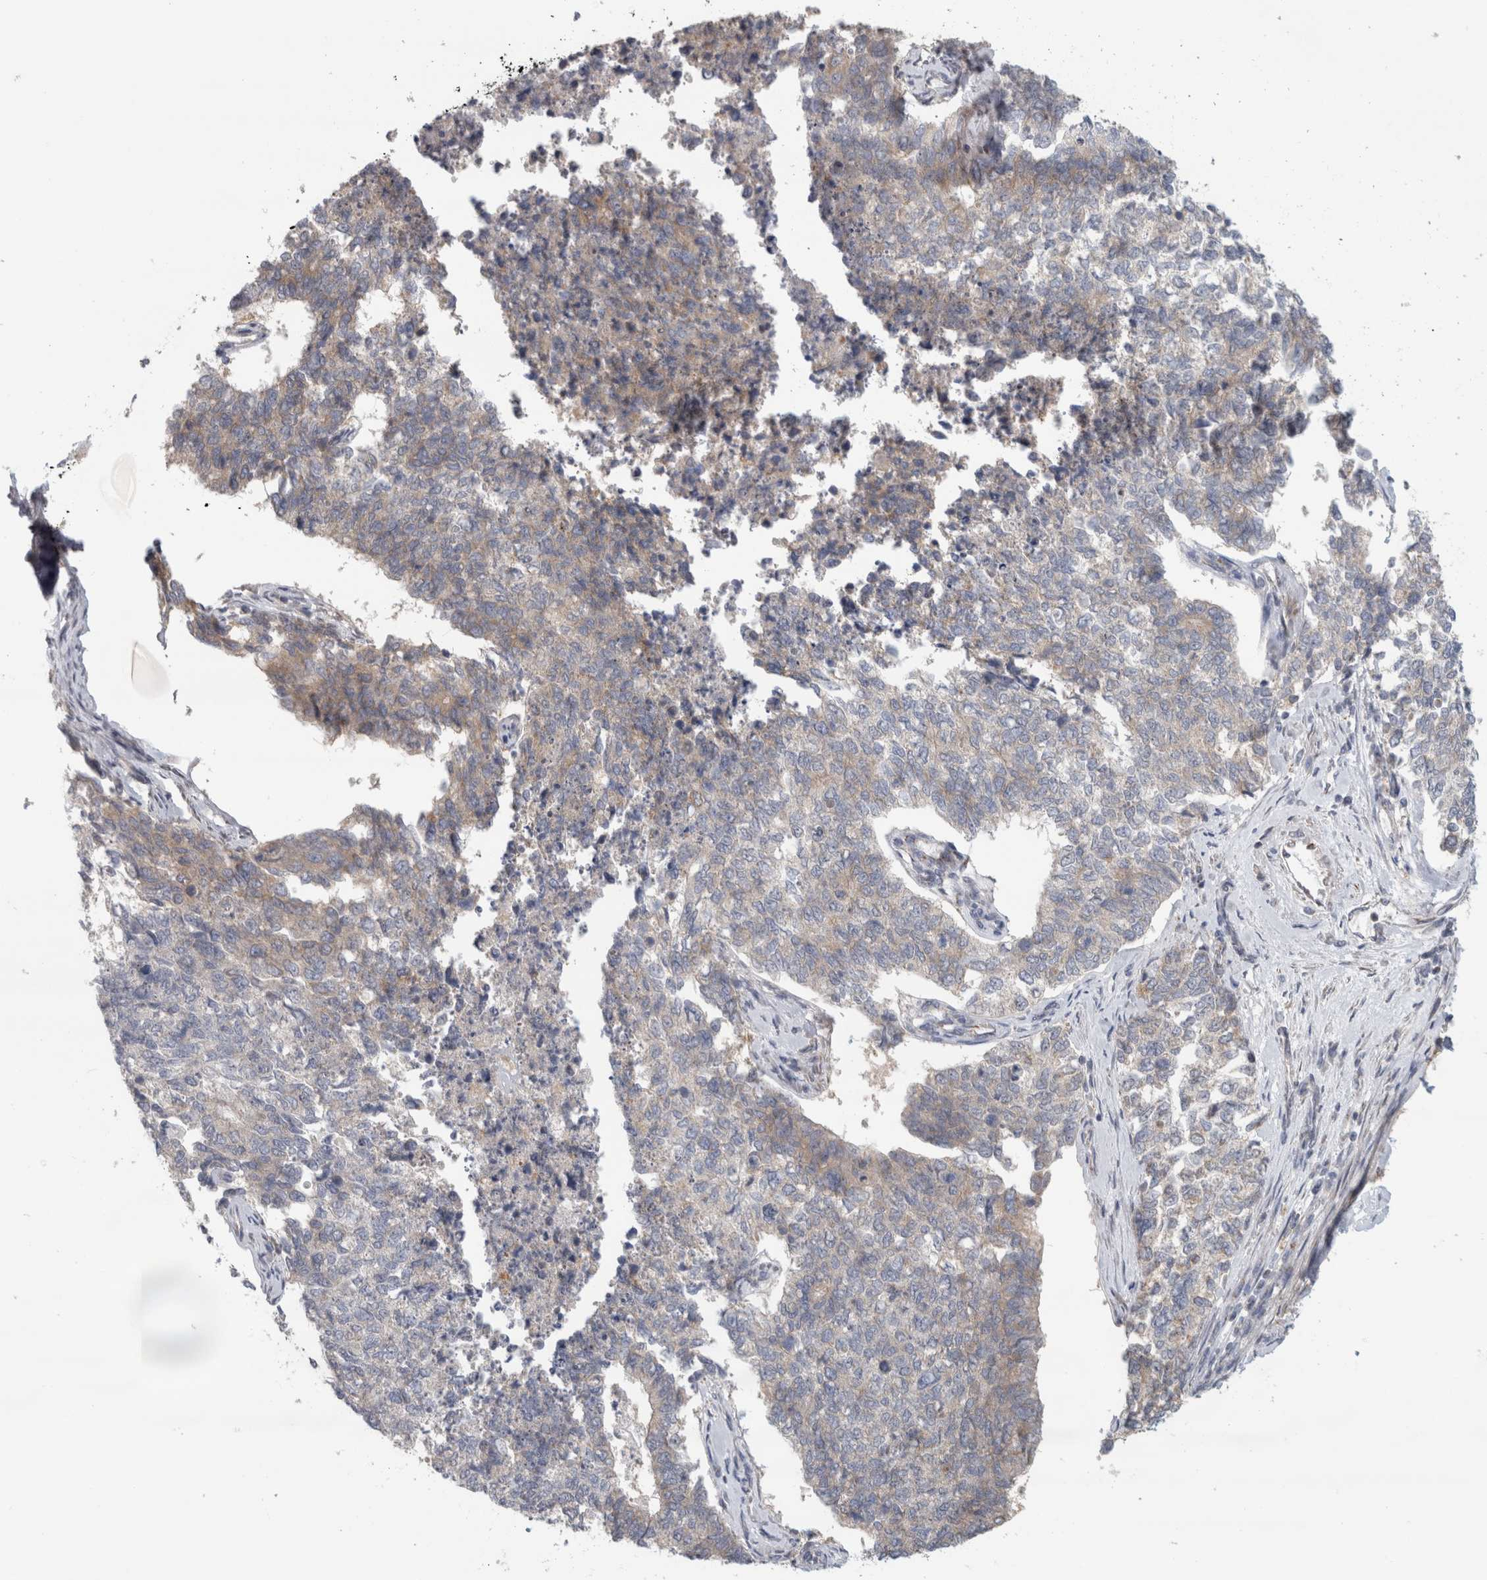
{"staining": {"intensity": "weak", "quantity": "<25%", "location": "cytoplasmic/membranous"}, "tissue": "cervical cancer", "cell_type": "Tumor cells", "image_type": "cancer", "snomed": [{"axis": "morphology", "description": "Squamous cell carcinoma, NOS"}, {"axis": "topography", "description": "Cervix"}], "caption": "Immunohistochemical staining of human squamous cell carcinoma (cervical) shows no significant positivity in tumor cells.", "gene": "RAB18", "patient": {"sex": "female", "age": 63}}